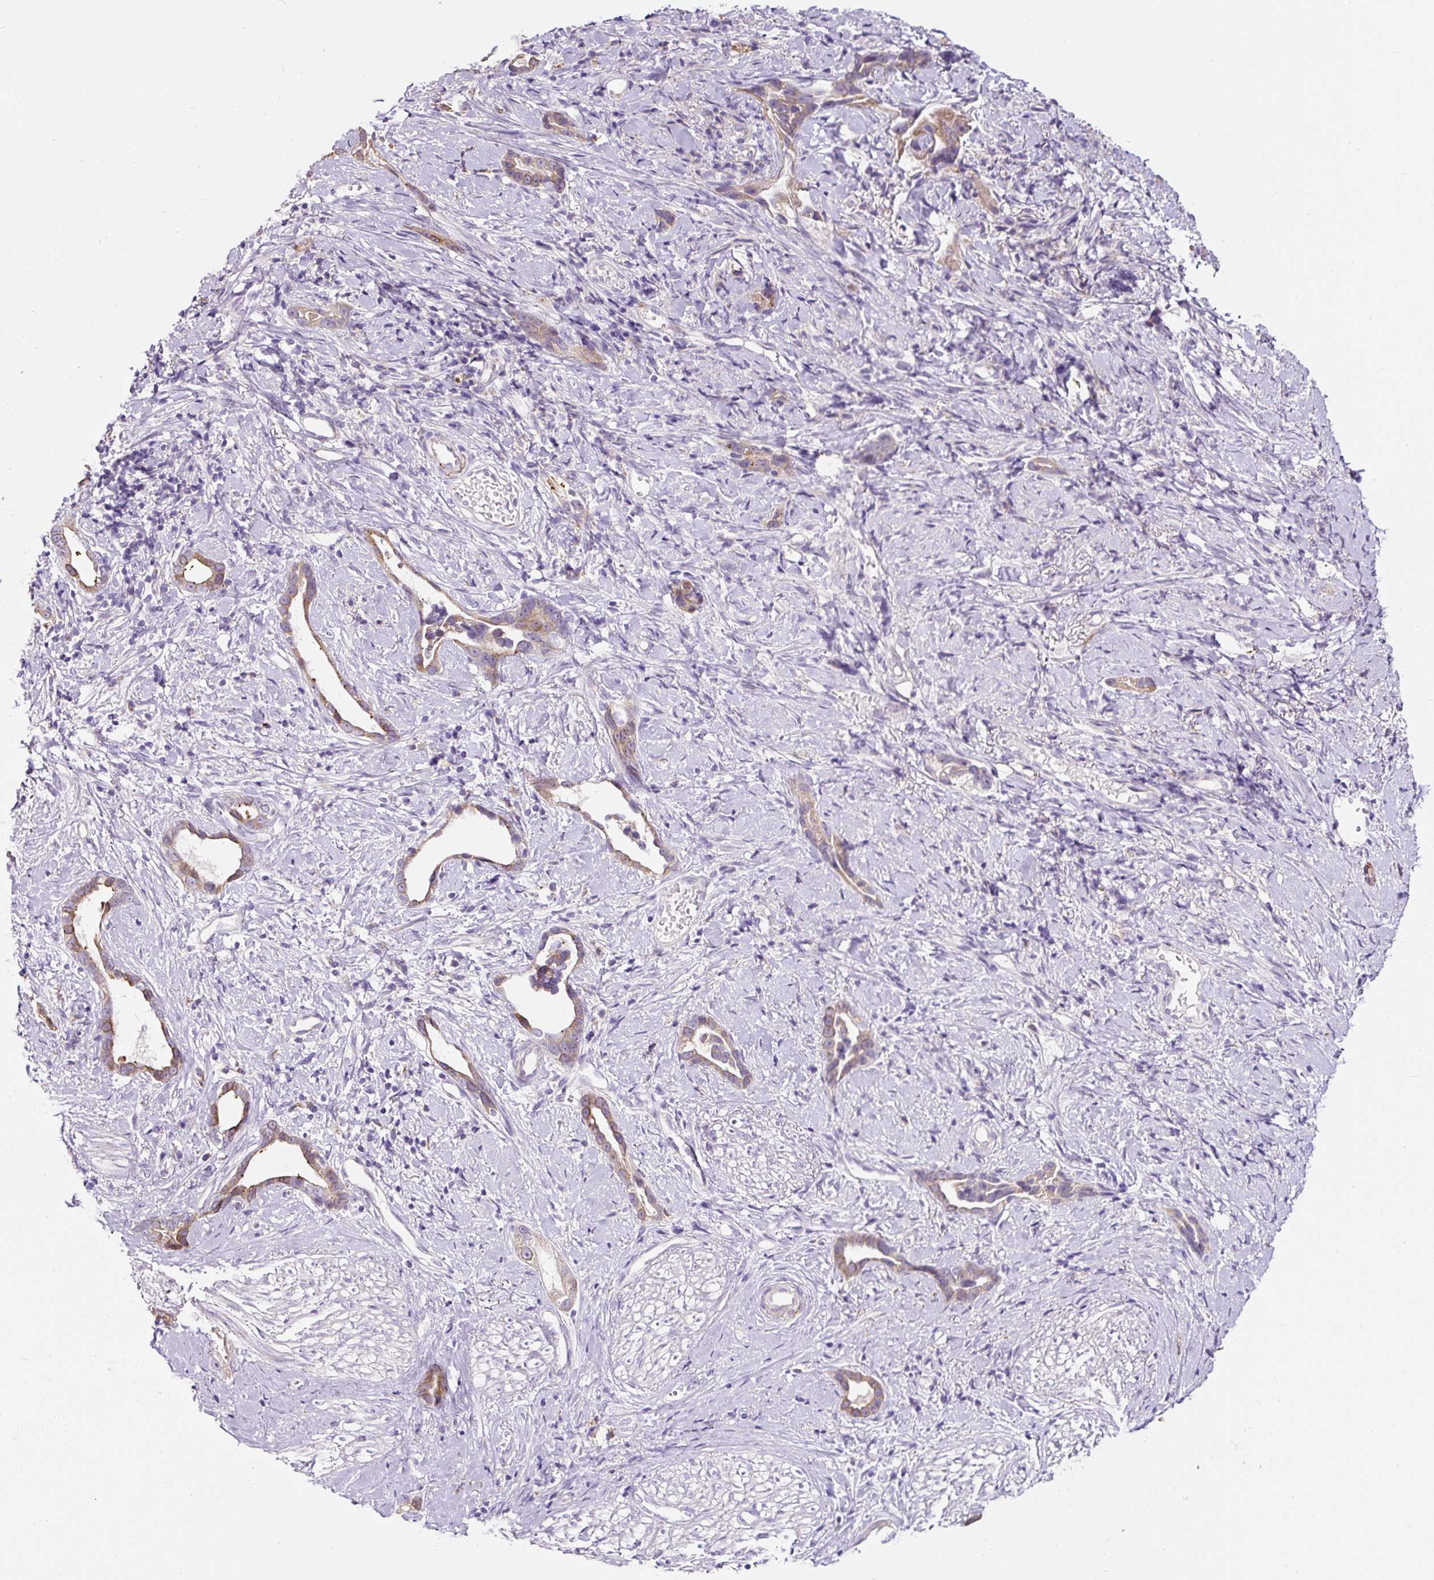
{"staining": {"intensity": "moderate", "quantity": "25%-75%", "location": "cytoplasmic/membranous"}, "tissue": "stomach cancer", "cell_type": "Tumor cells", "image_type": "cancer", "snomed": [{"axis": "morphology", "description": "Adenocarcinoma, NOS"}, {"axis": "topography", "description": "Stomach"}], "caption": "Stomach cancer stained with a protein marker reveals moderate staining in tumor cells.", "gene": "HPS4", "patient": {"sex": "male", "age": 55}}